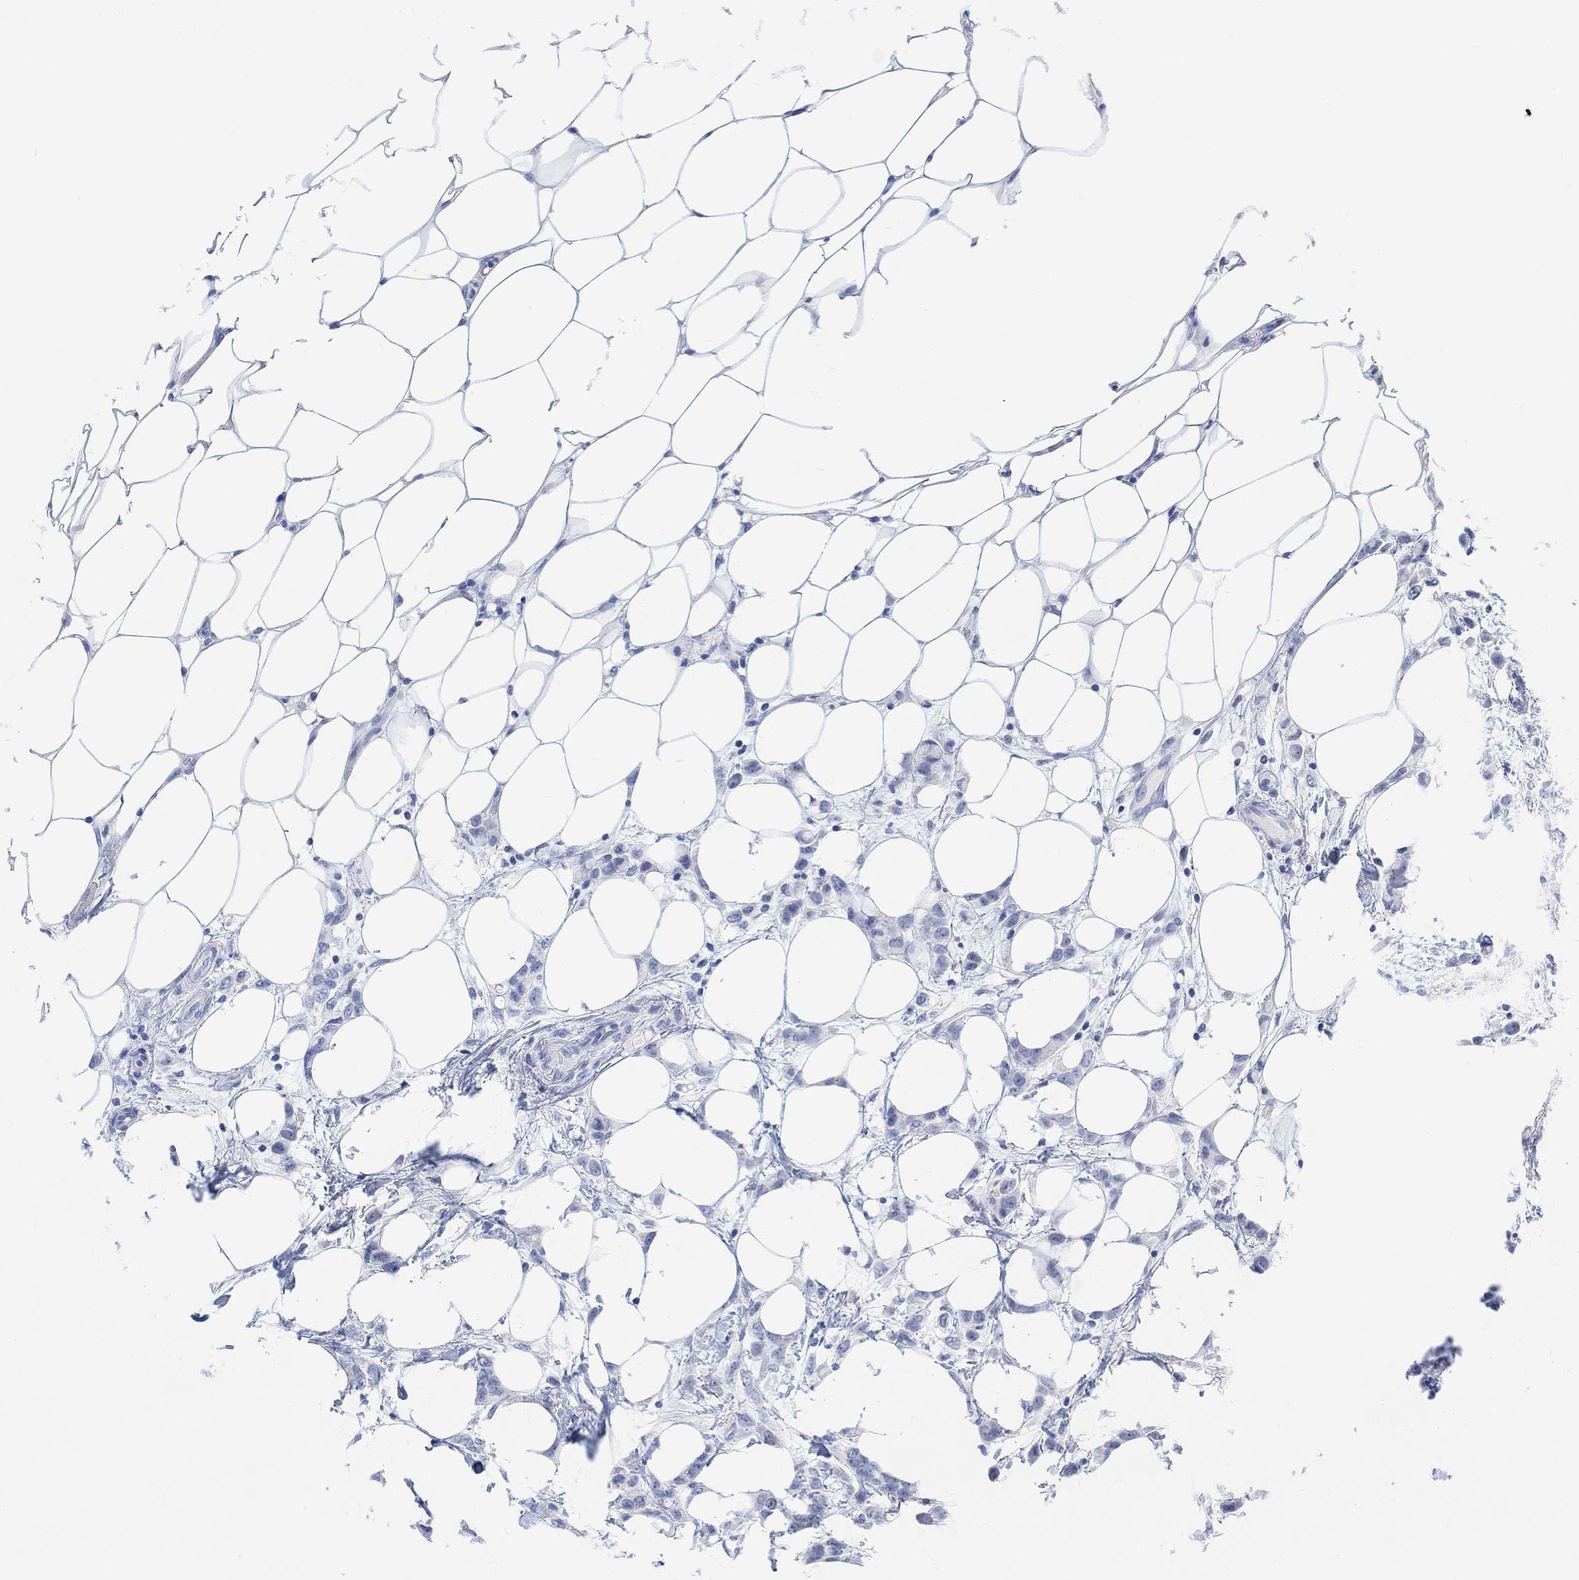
{"staining": {"intensity": "negative", "quantity": "none", "location": "none"}, "tissue": "breast cancer", "cell_type": "Tumor cells", "image_type": "cancer", "snomed": [{"axis": "morphology", "description": "Lobular carcinoma"}, {"axis": "topography", "description": "Breast"}], "caption": "Tumor cells are negative for brown protein staining in breast cancer.", "gene": "ENO4", "patient": {"sex": "female", "age": 66}}